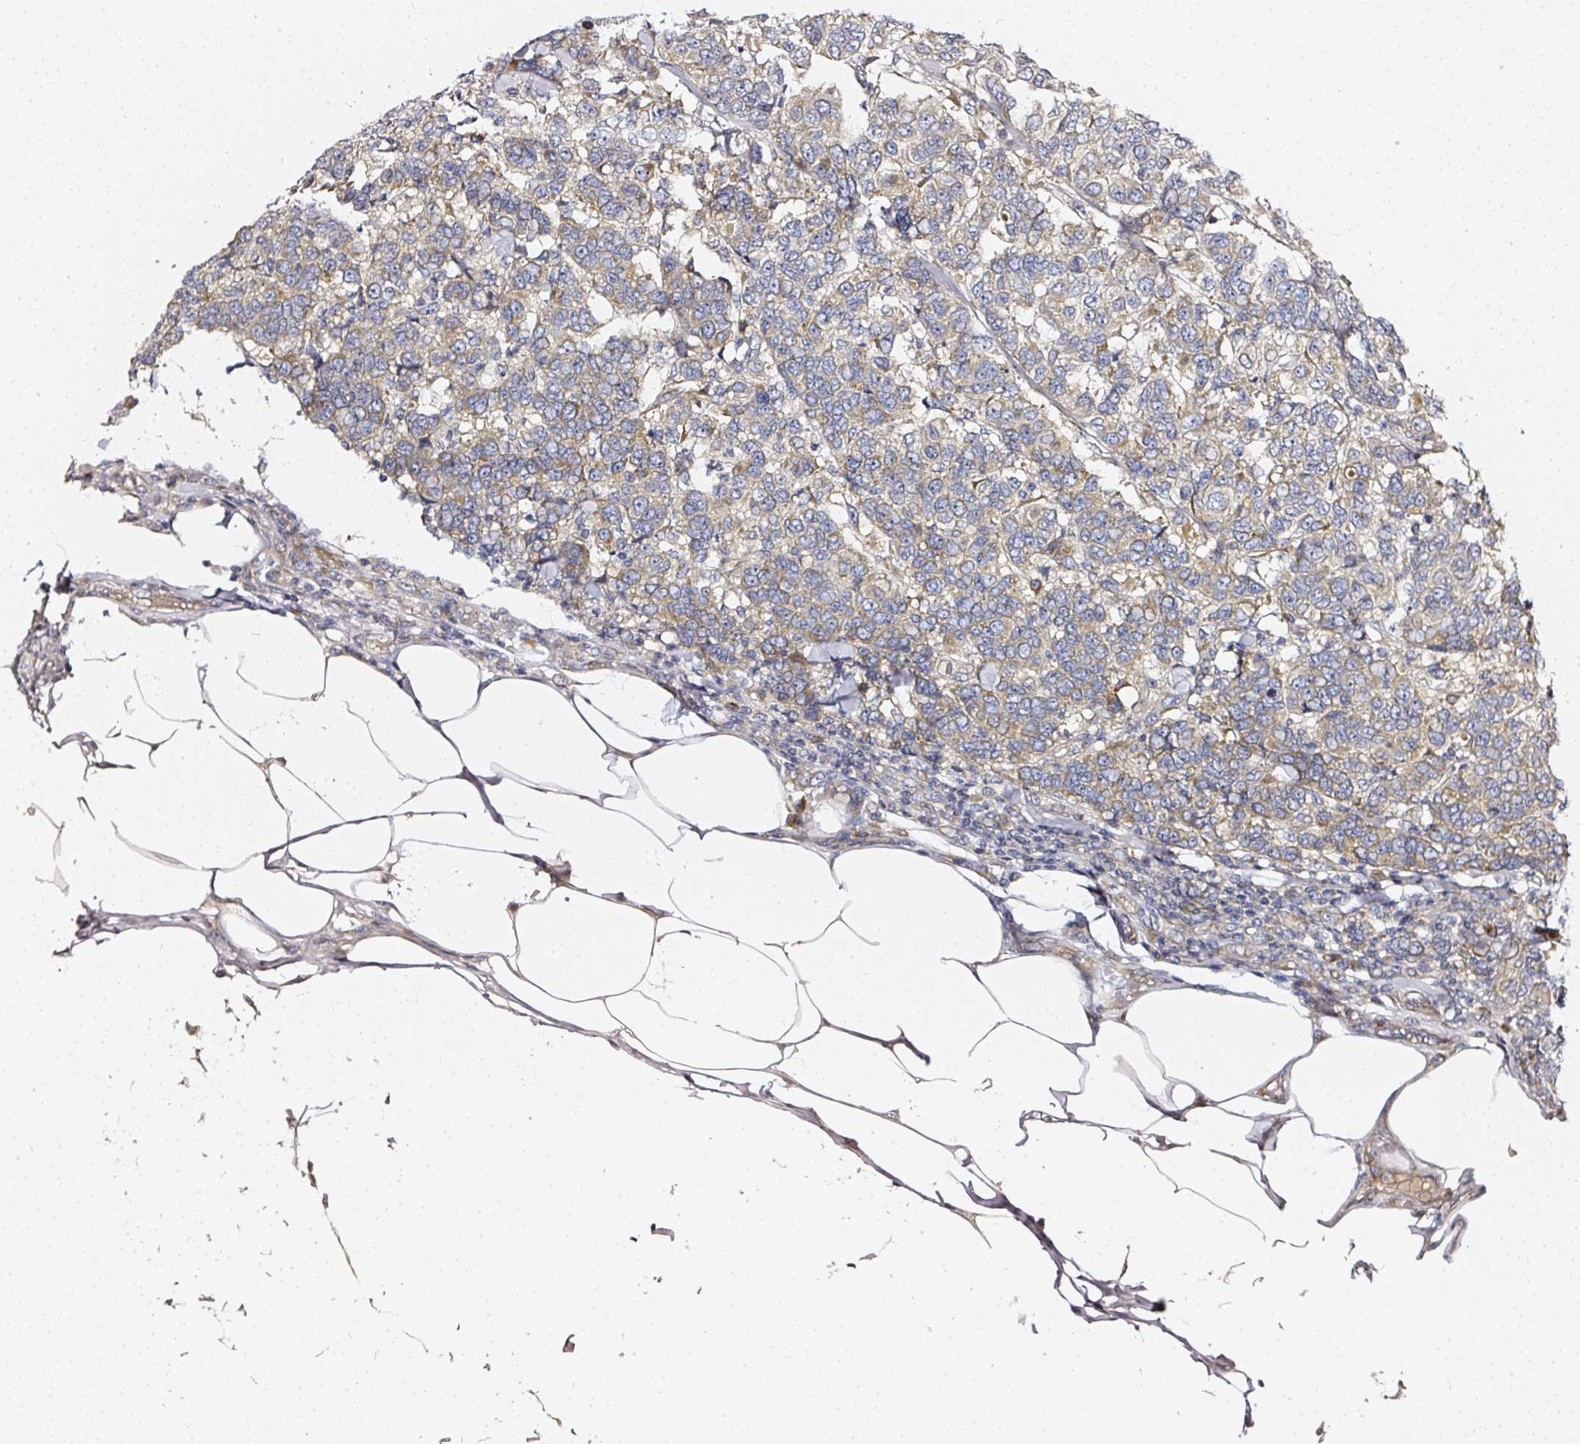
{"staining": {"intensity": "weak", "quantity": ">75%", "location": "cytoplasmic/membranous"}, "tissue": "breast cancer", "cell_type": "Tumor cells", "image_type": "cancer", "snomed": [{"axis": "morphology", "description": "Duct carcinoma"}, {"axis": "topography", "description": "Breast"}], "caption": "Brown immunohistochemical staining in breast cancer shows weak cytoplasmic/membranous positivity in approximately >75% of tumor cells.", "gene": "MLX", "patient": {"sex": "female", "age": 55}}